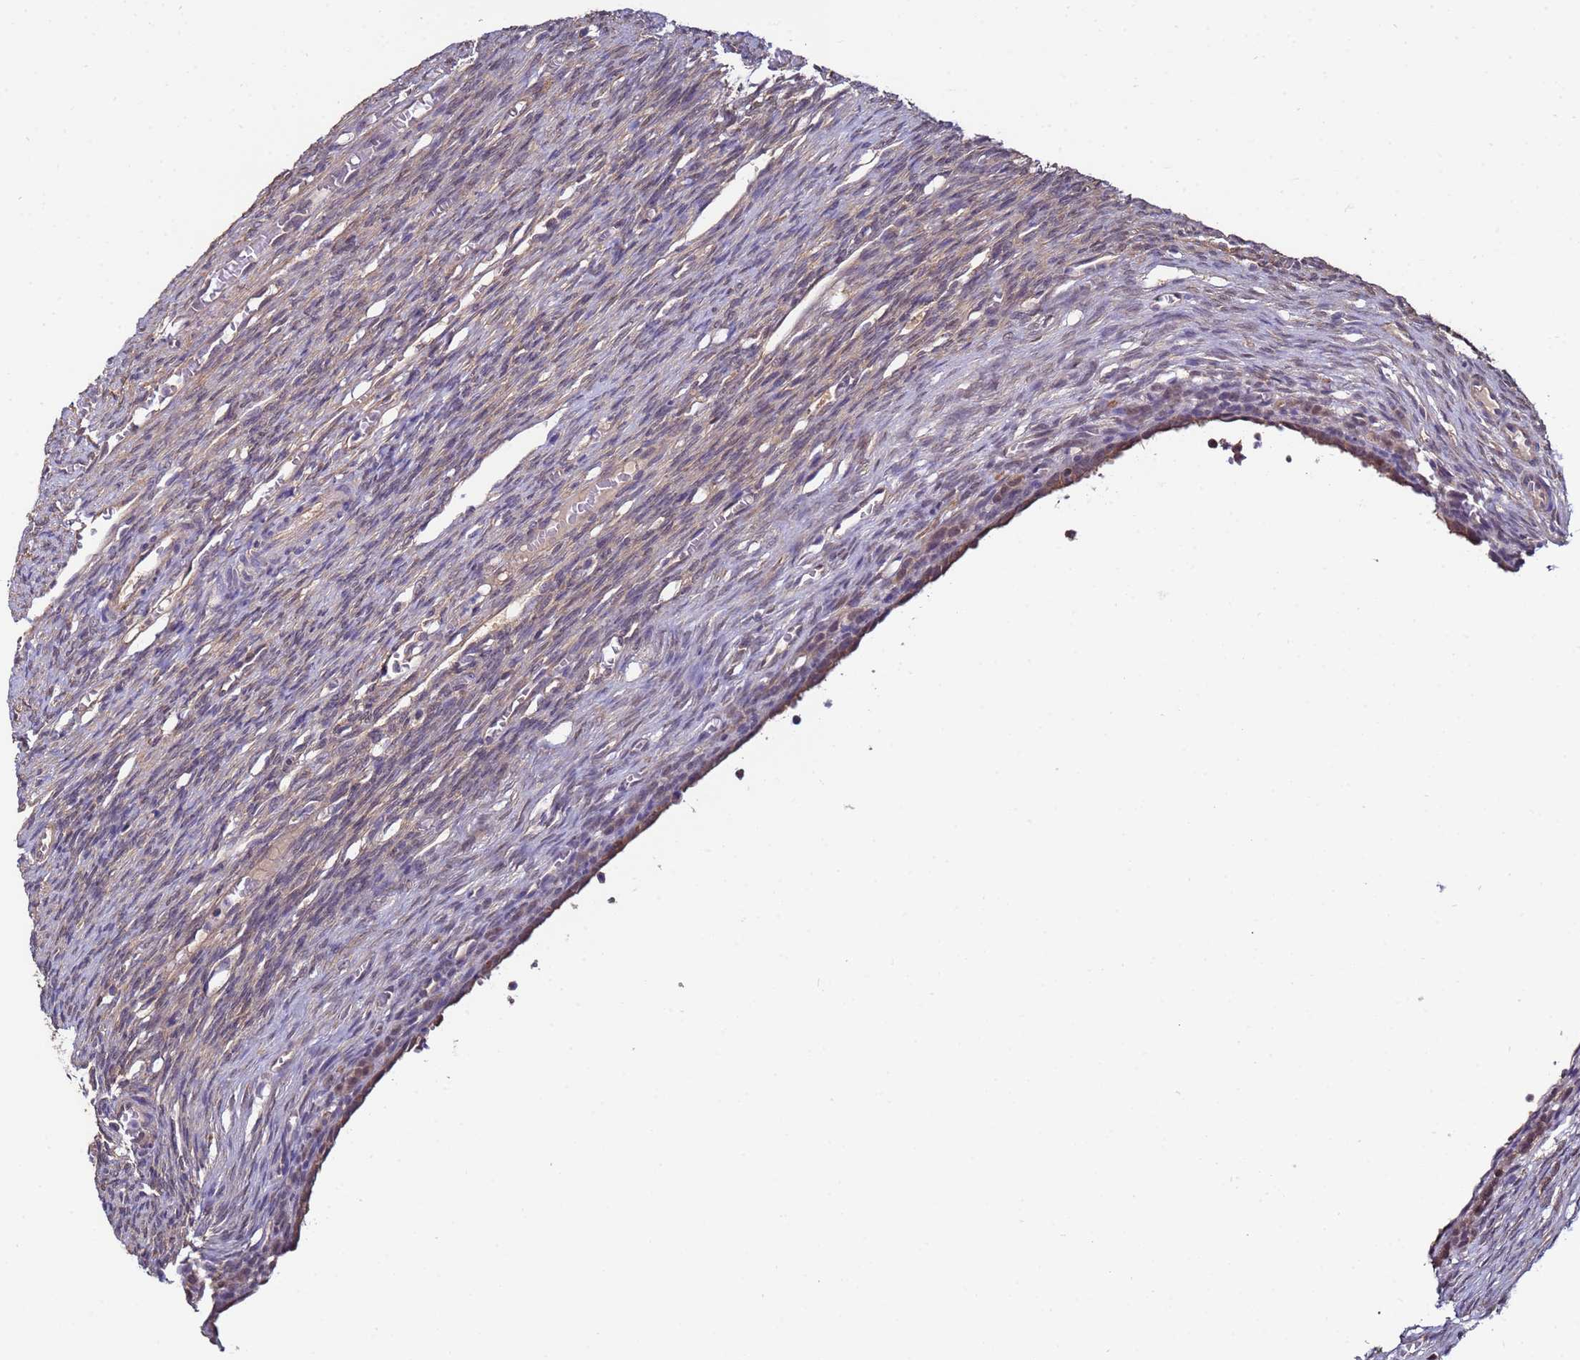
{"staining": {"intensity": "weak", "quantity": "25%-75%", "location": "cytoplasmic/membranous"}, "tissue": "ovary", "cell_type": "Ovarian stroma cells", "image_type": "normal", "snomed": [{"axis": "morphology", "description": "Normal tissue, NOS"}, {"axis": "topography", "description": "Ovary"}], "caption": "A high-resolution histopathology image shows IHC staining of benign ovary, which reveals weak cytoplasmic/membranous positivity in about 25%-75% of ovarian stroma cells. (DAB IHC, brown staining for protein, blue staining for nuclei).", "gene": "NAXE", "patient": {"sex": "female", "age": 27}}